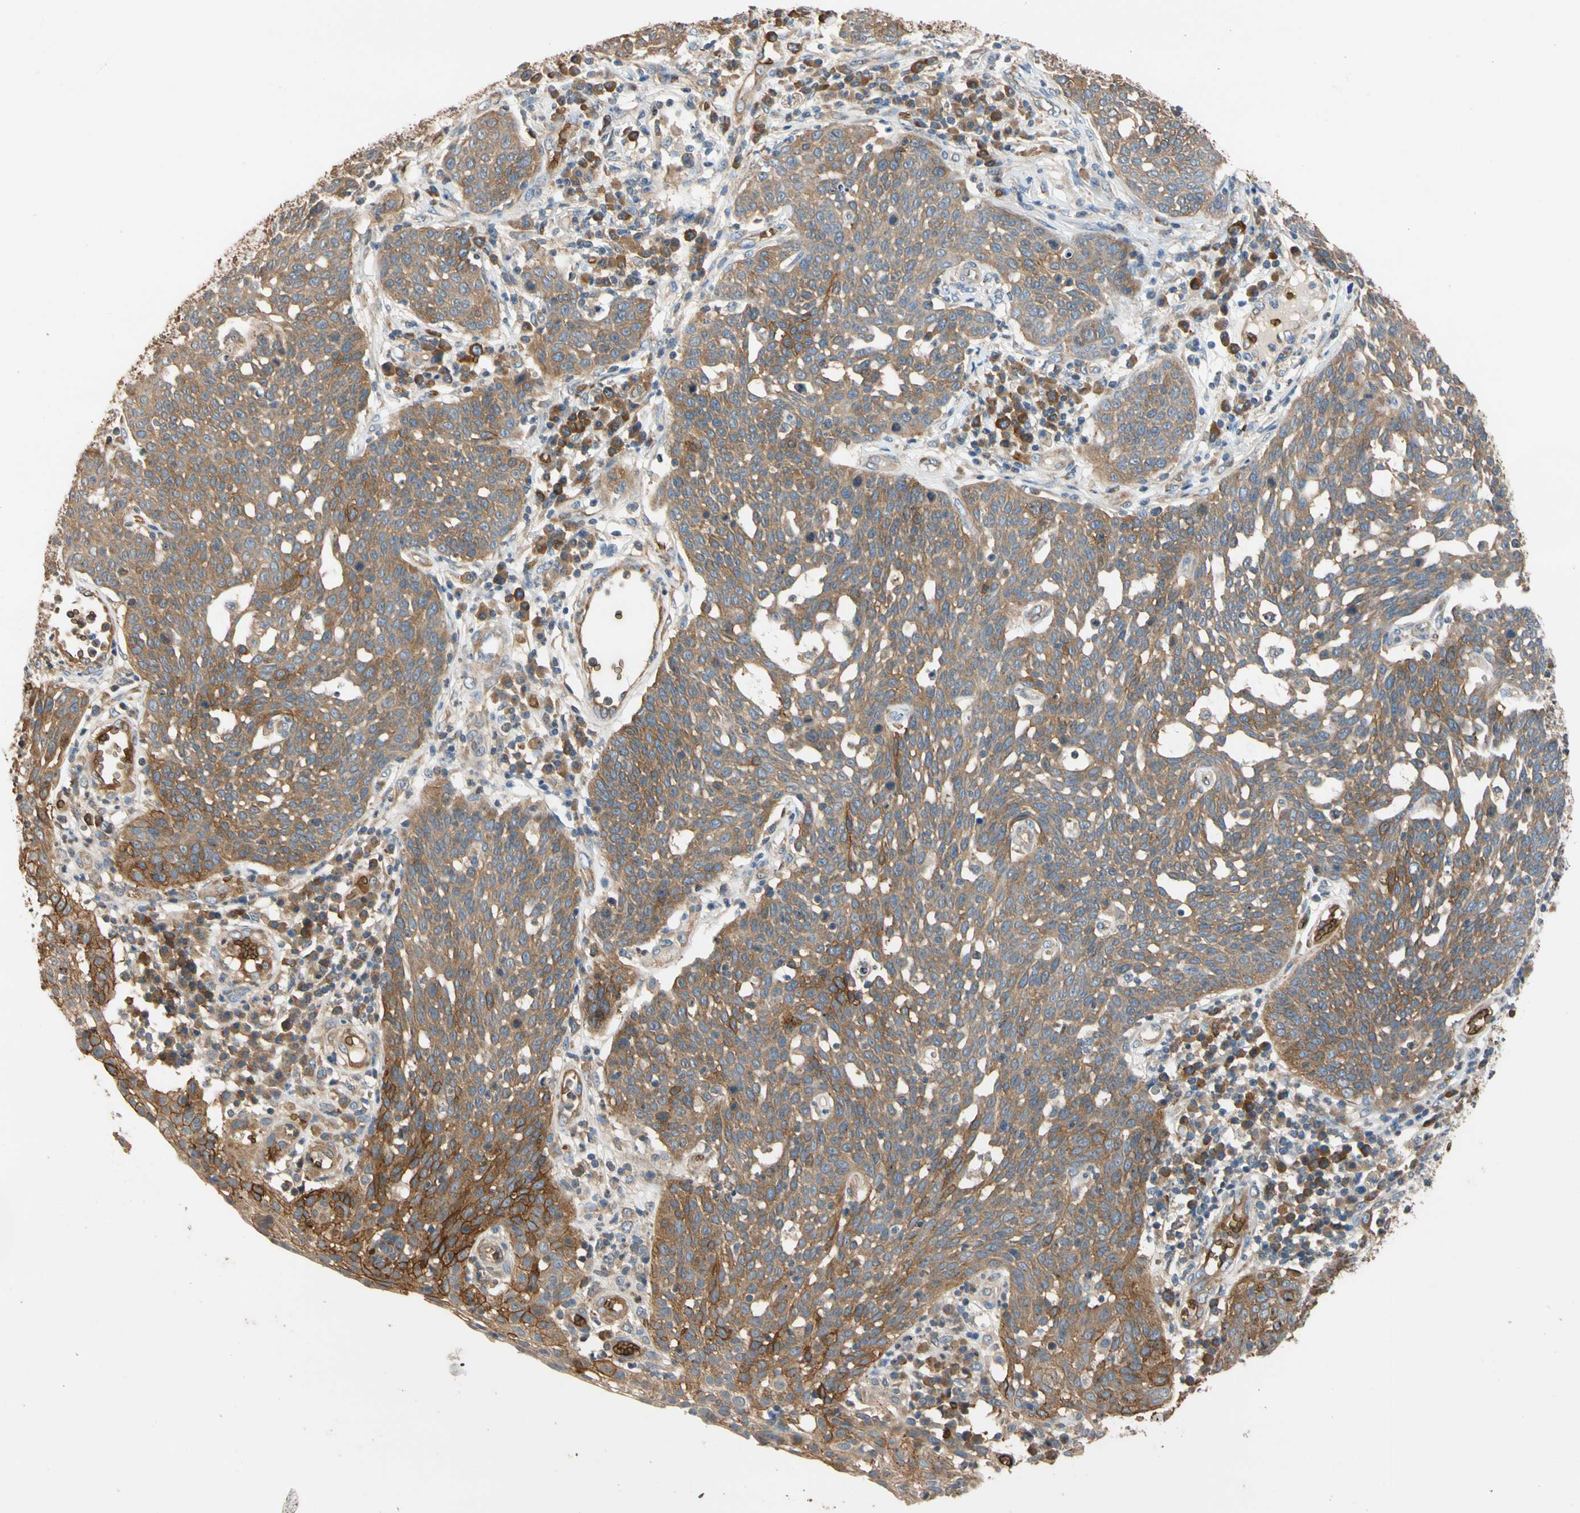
{"staining": {"intensity": "moderate", "quantity": ">75%", "location": "cytoplasmic/membranous"}, "tissue": "cervical cancer", "cell_type": "Tumor cells", "image_type": "cancer", "snomed": [{"axis": "morphology", "description": "Squamous cell carcinoma, NOS"}, {"axis": "topography", "description": "Cervix"}], "caption": "Tumor cells display moderate cytoplasmic/membranous positivity in about >75% of cells in cervical cancer (squamous cell carcinoma).", "gene": "RIOK2", "patient": {"sex": "female", "age": 34}}